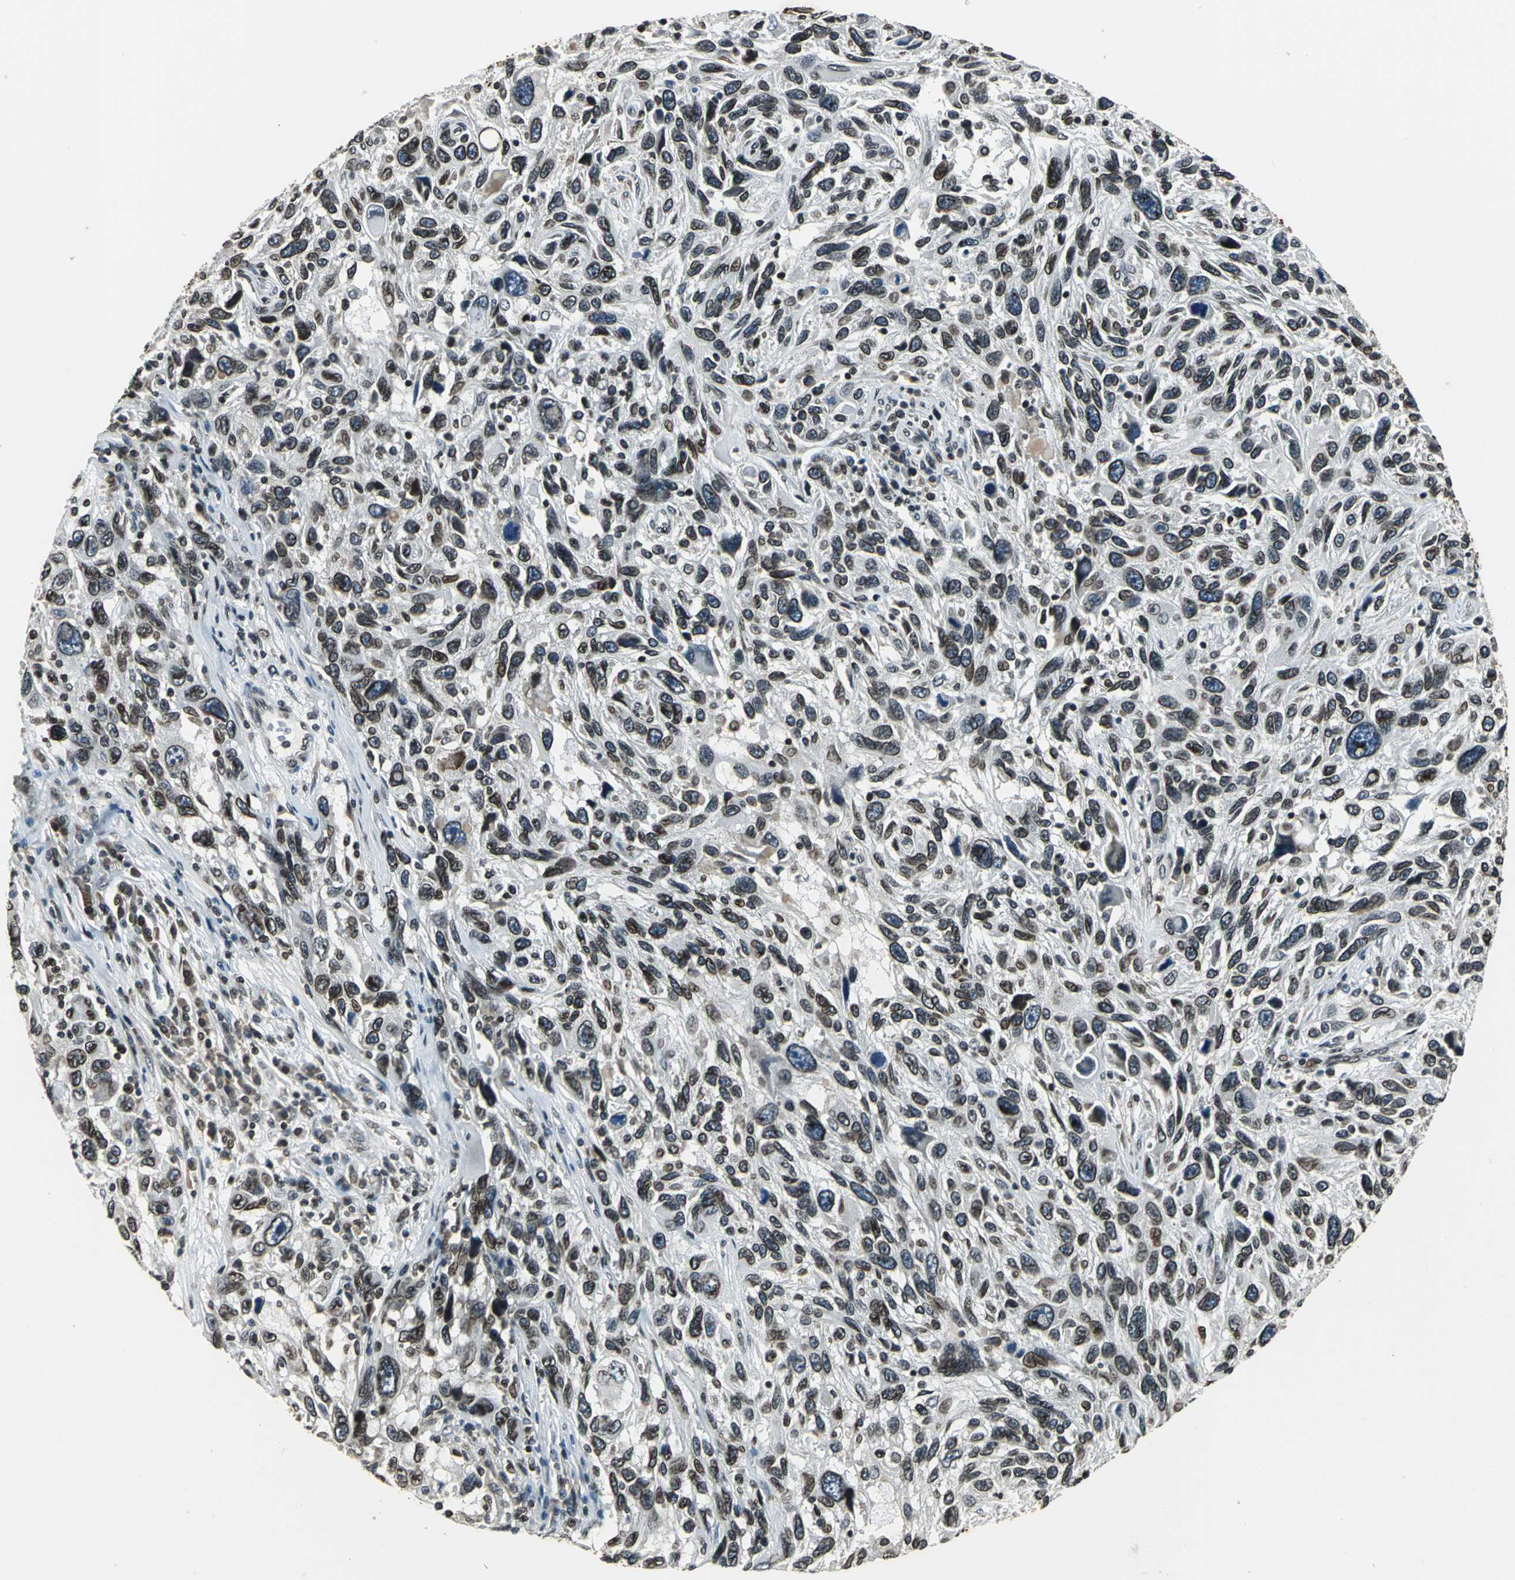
{"staining": {"intensity": "strong", "quantity": ">75%", "location": "cytoplasmic/membranous,nuclear"}, "tissue": "melanoma", "cell_type": "Tumor cells", "image_type": "cancer", "snomed": [{"axis": "morphology", "description": "Malignant melanoma, NOS"}, {"axis": "topography", "description": "Skin"}], "caption": "Strong cytoplasmic/membranous and nuclear protein staining is present in about >75% of tumor cells in malignant melanoma.", "gene": "BRIP1", "patient": {"sex": "male", "age": 53}}